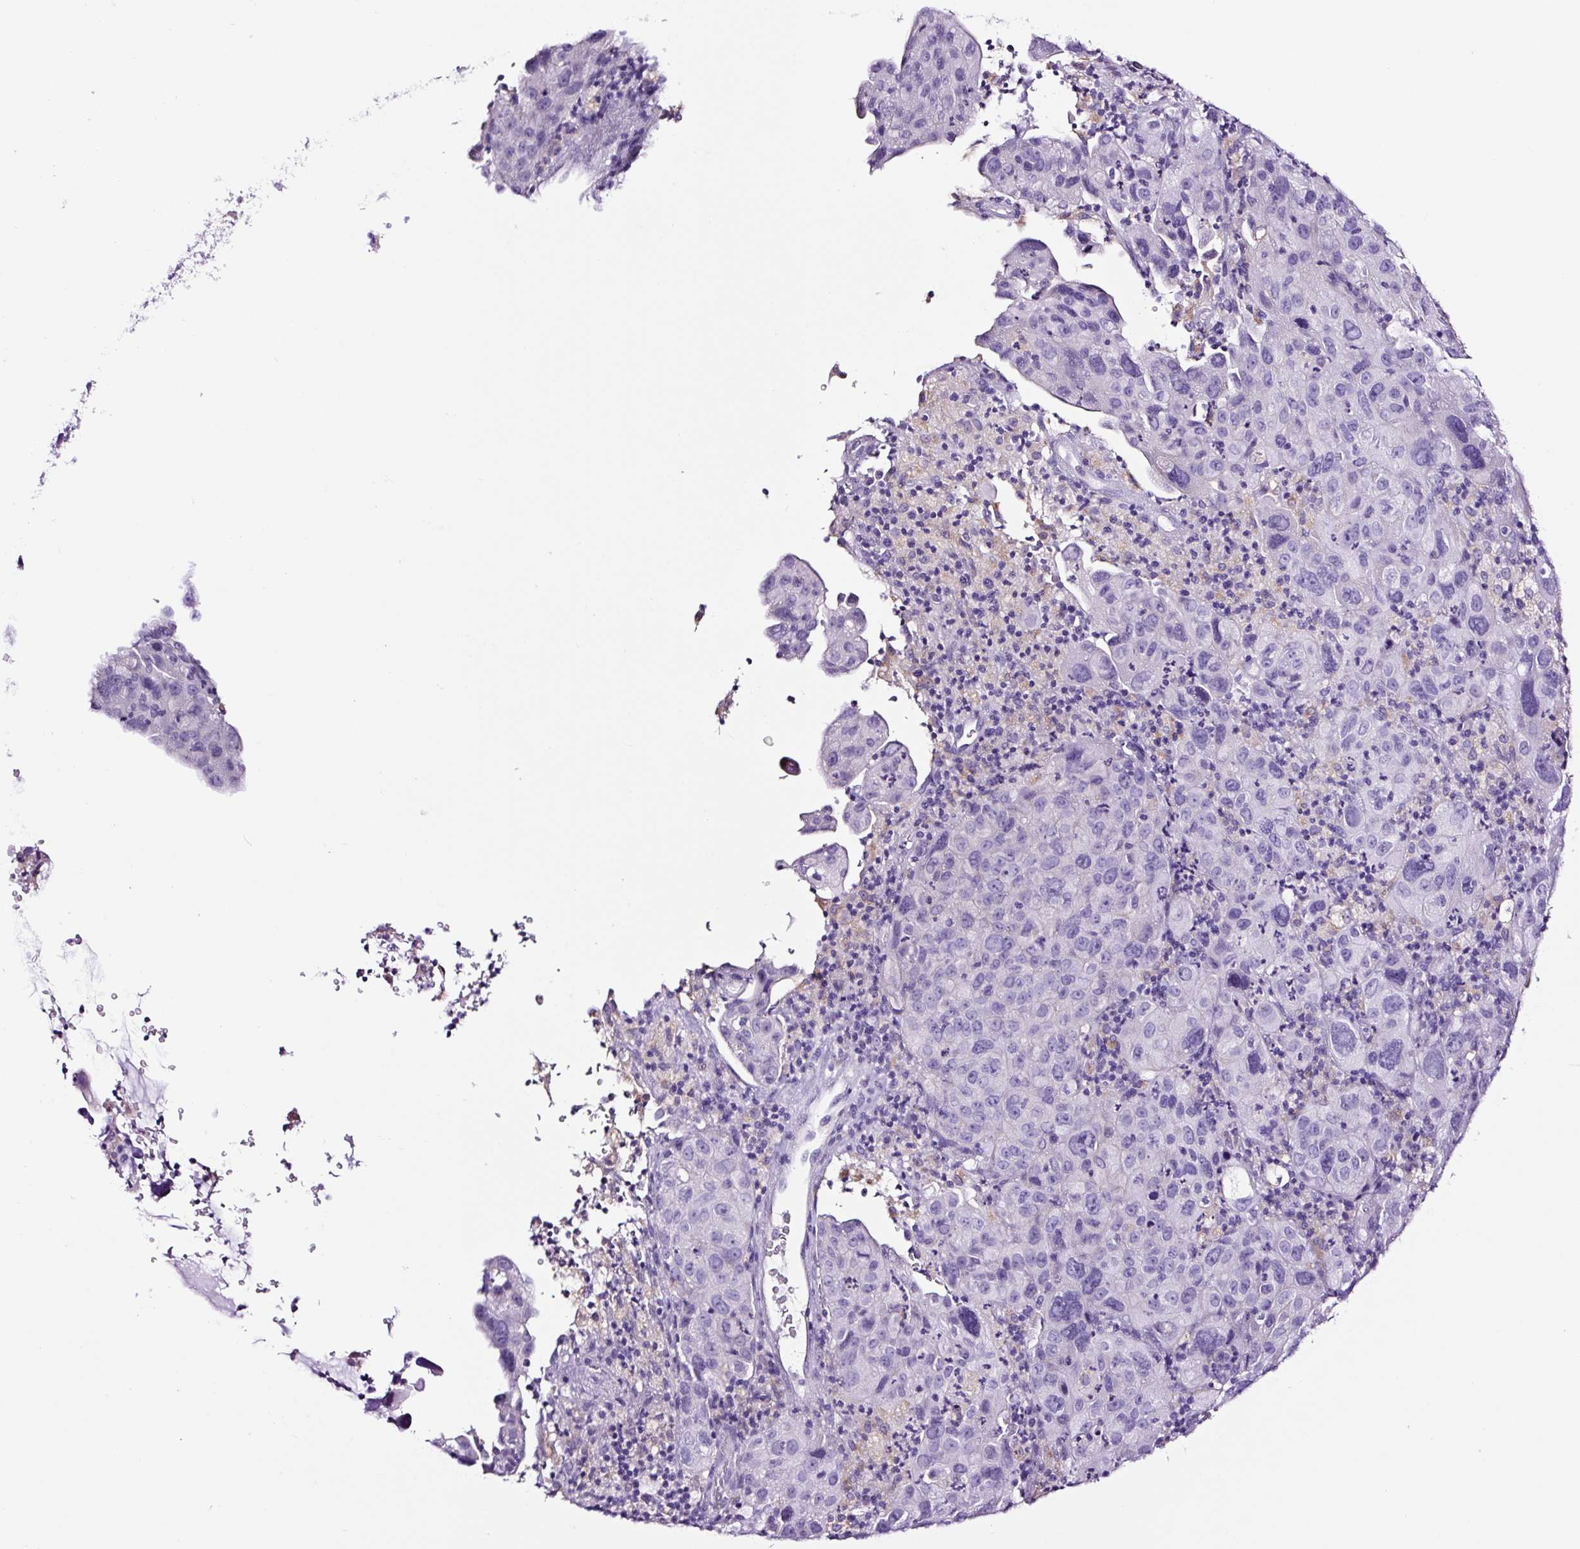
{"staining": {"intensity": "negative", "quantity": "none", "location": "none"}, "tissue": "cervical cancer", "cell_type": "Tumor cells", "image_type": "cancer", "snomed": [{"axis": "morphology", "description": "Squamous cell carcinoma, NOS"}, {"axis": "topography", "description": "Cervix"}], "caption": "Immunohistochemical staining of cervical cancer (squamous cell carcinoma) reveals no significant staining in tumor cells.", "gene": "FBXL7", "patient": {"sex": "female", "age": 44}}